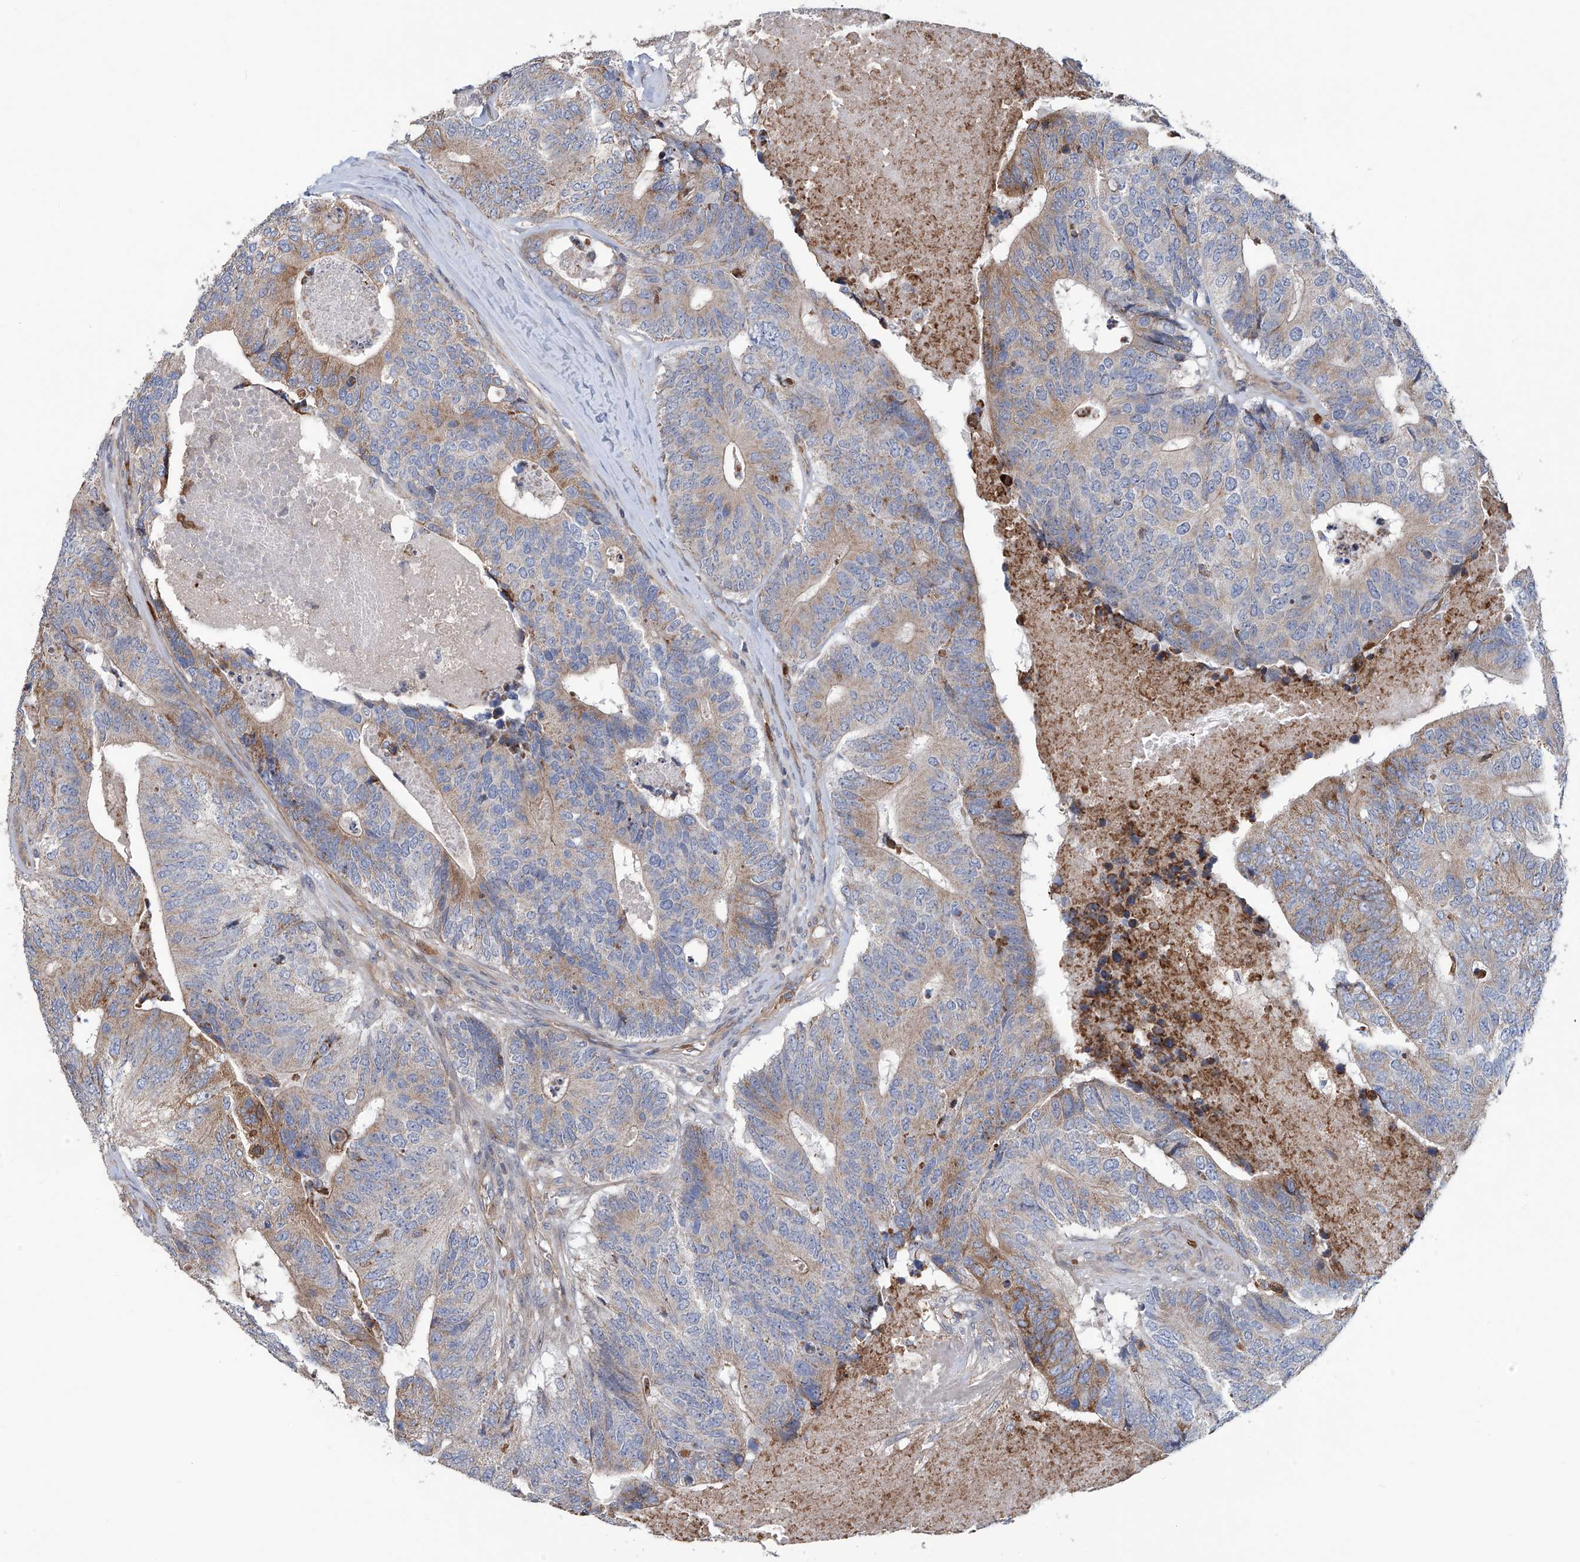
{"staining": {"intensity": "moderate", "quantity": "<25%", "location": "cytoplasmic/membranous"}, "tissue": "colorectal cancer", "cell_type": "Tumor cells", "image_type": "cancer", "snomed": [{"axis": "morphology", "description": "Adenocarcinoma, NOS"}, {"axis": "topography", "description": "Colon"}], "caption": "Adenocarcinoma (colorectal) tissue displays moderate cytoplasmic/membranous positivity in about <25% of tumor cells, visualized by immunohistochemistry.", "gene": "EIF2D", "patient": {"sex": "female", "age": 67}}